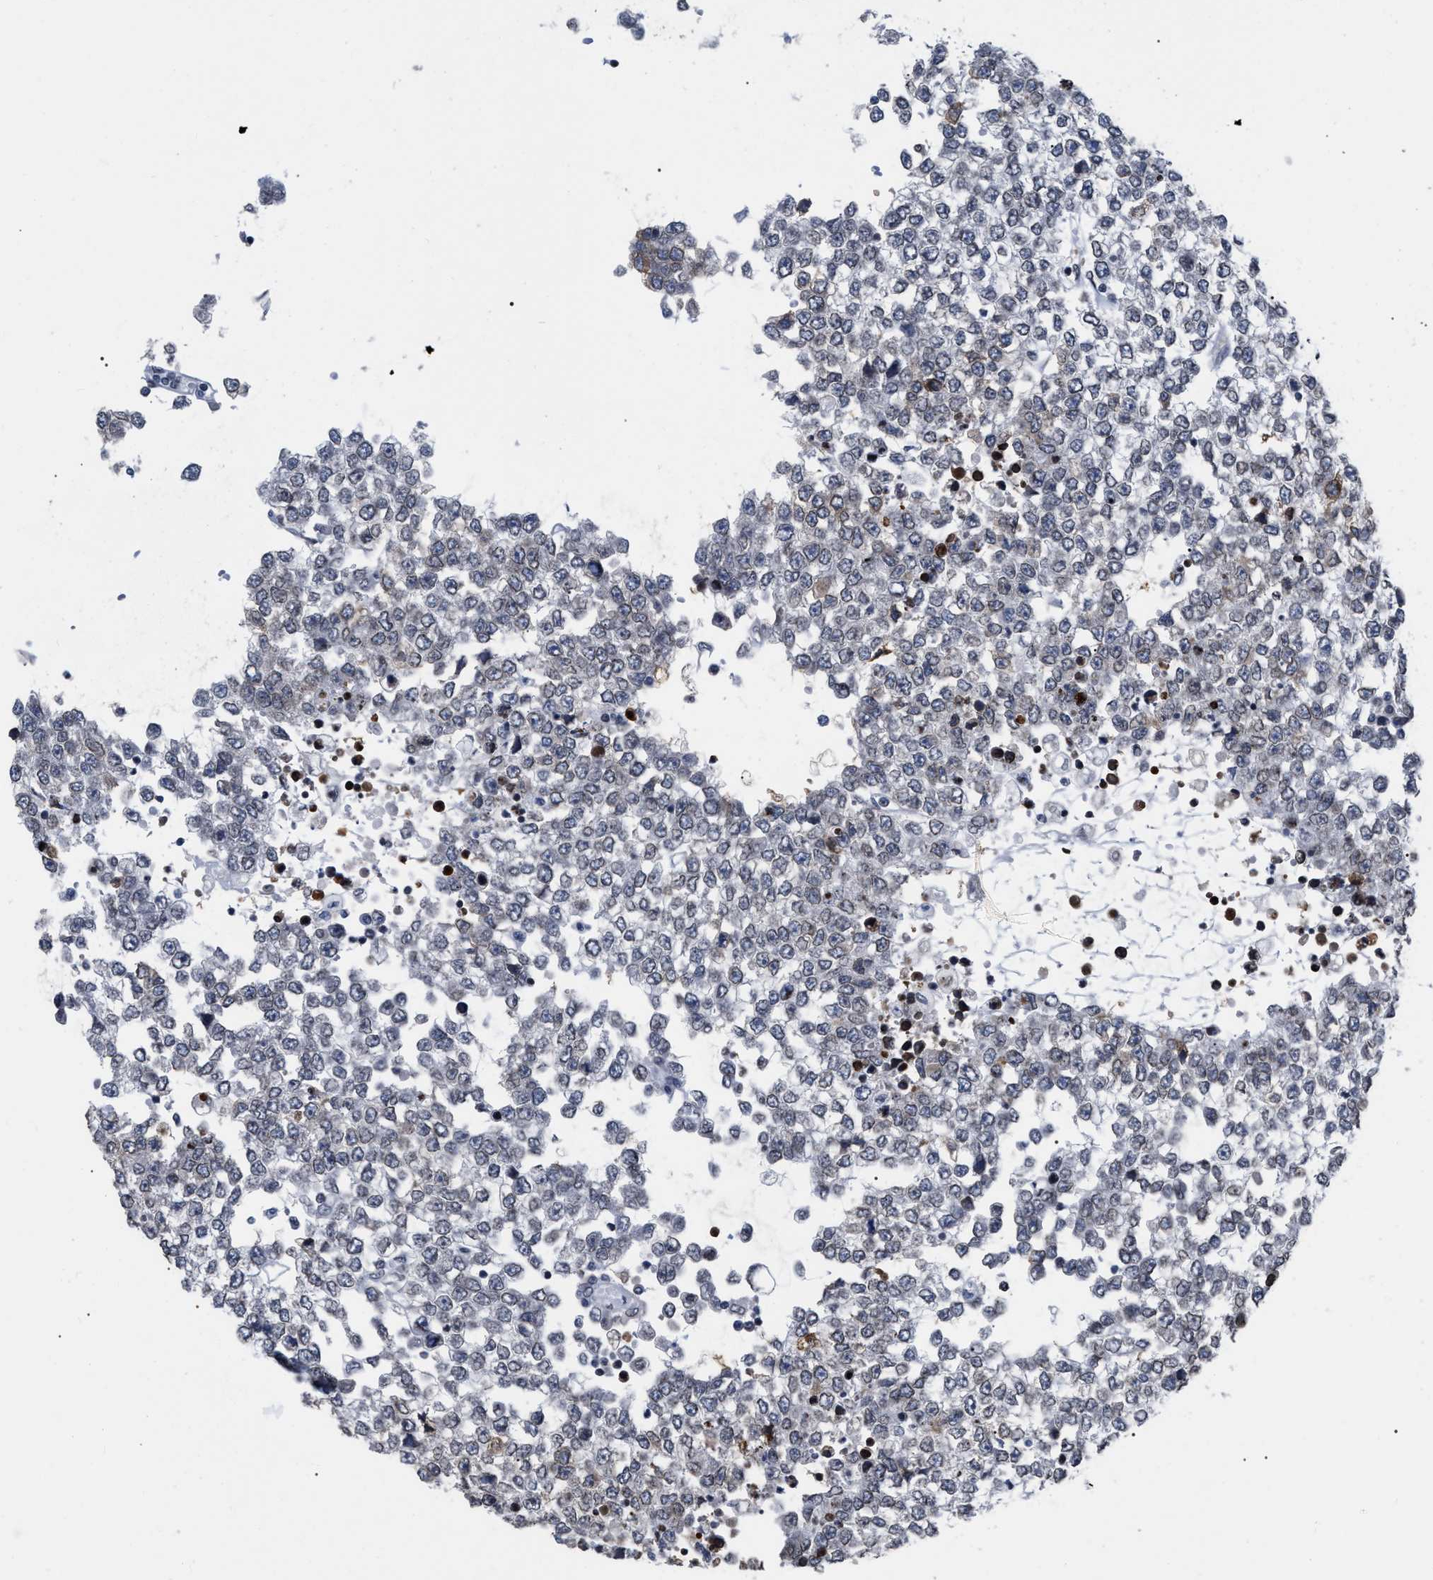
{"staining": {"intensity": "negative", "quantity": "none", "location": "none"}, "tissue": "testis cancer", "cell_type": "Tumor cells", "image_type": "cancer", "snomed": [{"axis": "morphology", "description": "Seminoma, NOS"}, {"axis": "topography", "description": "Testis"}], "caption": "High magnification brightfield microscopy of testis cancer (seminoma) stained with DAB (brown) and counterstained with hematoxylin (blue): tumor cells show no significant expression. (Brightfield microscopy of DAB immunohistochemistry (IHC) at high magnification).", "gene": "TPR", "patient": {"sex": "male", "age": 65}}